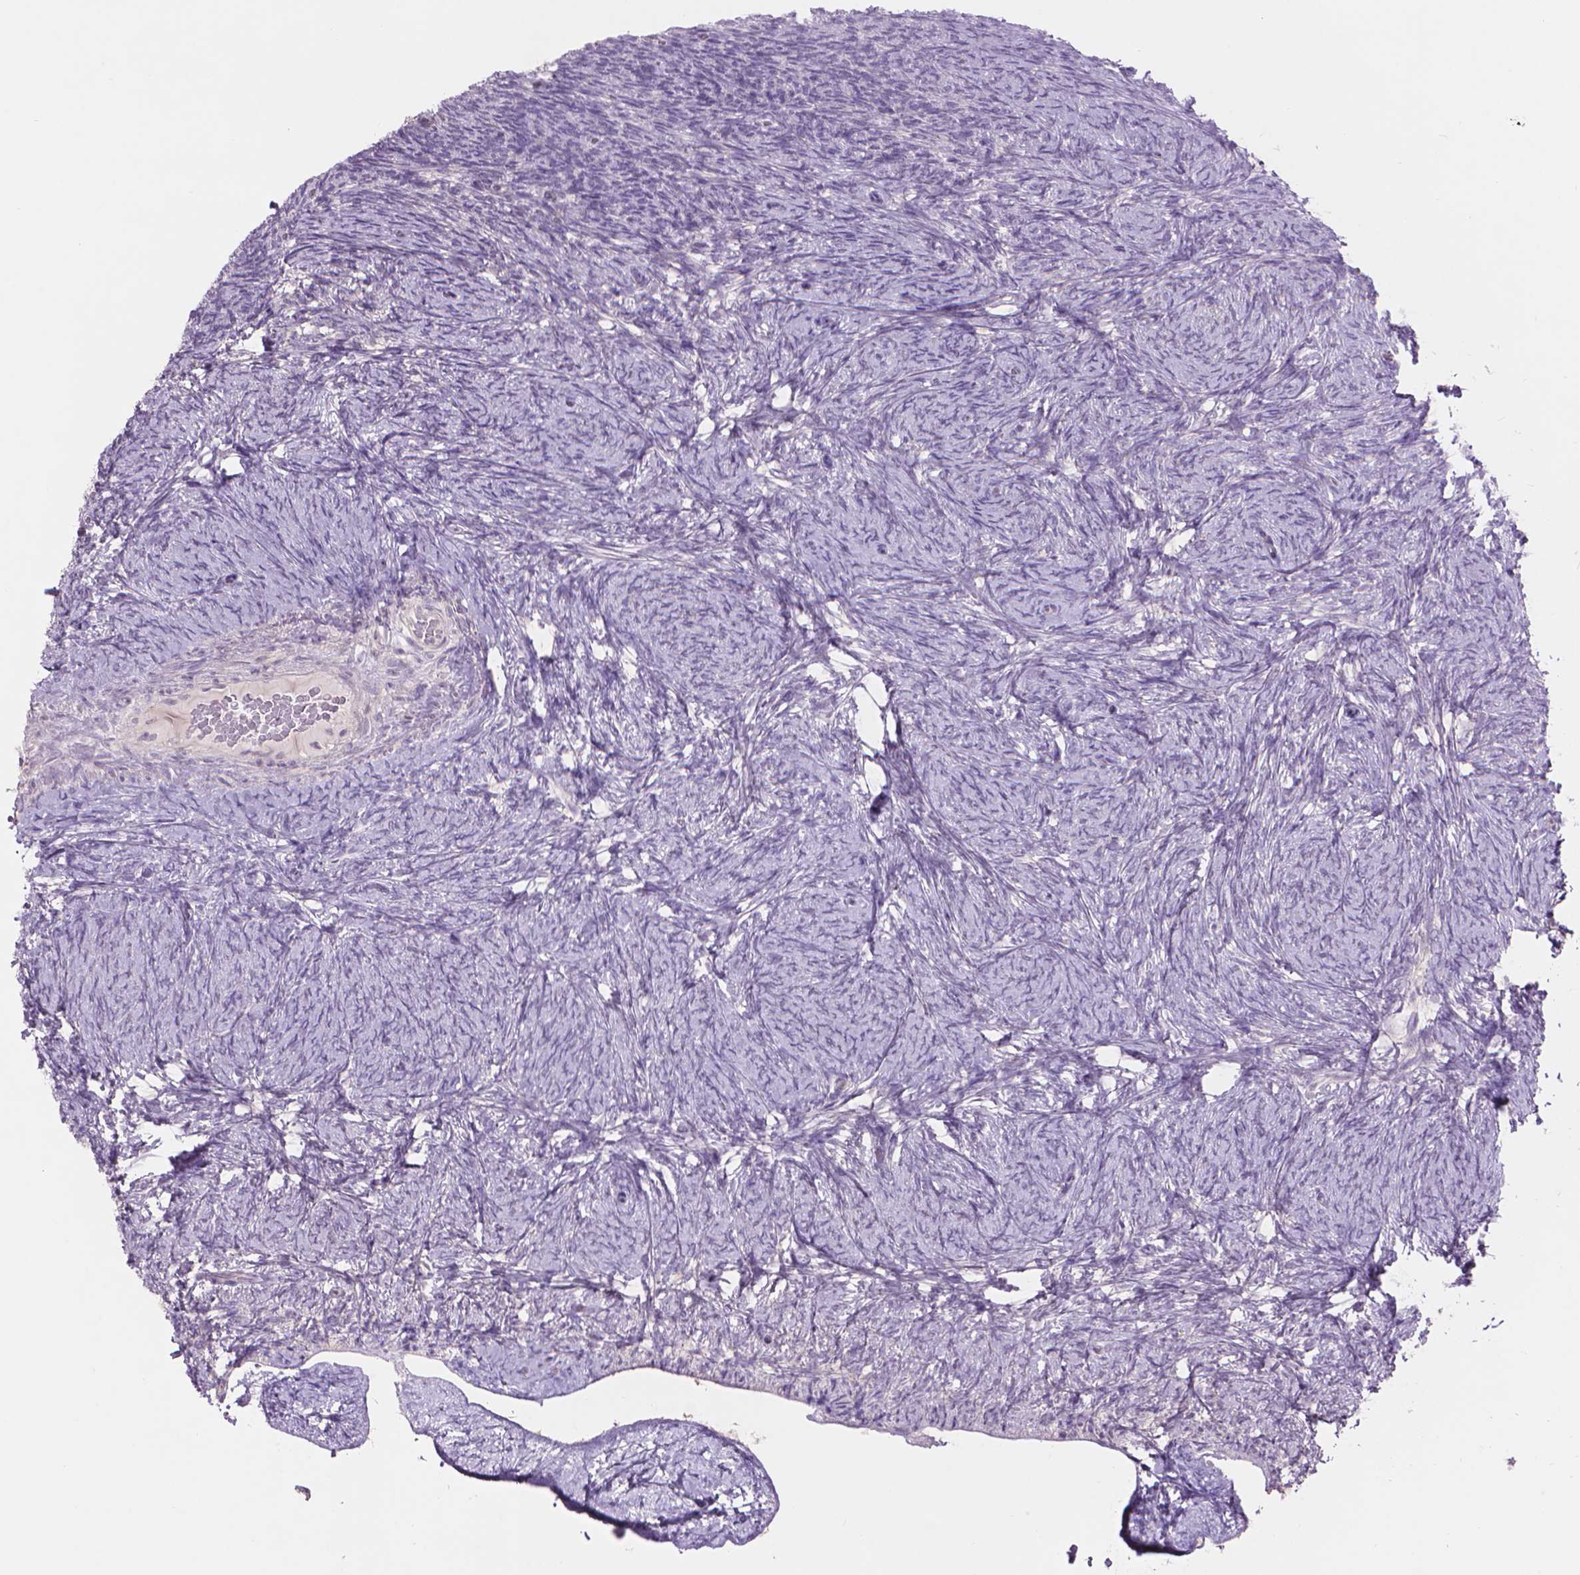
{"staining": {"intensity": "negative", "quantity": "none", "location": "none"}, "tissue": "ovary", "cell_type": "Ovarian stroma cells", "image_type": "normal", "snomed": [{"axis": "morphology", "description": "Normal tissue, NOS"}, {"axis": "topography", "description": "Ovary"}], "caption": "This is an immunohistochemistry micrograph of unremarkable human ovary. There is no expression in ovarian stroma cells.", "gene": "ENO2", "patient": {"sex": "female", "age": 34}}